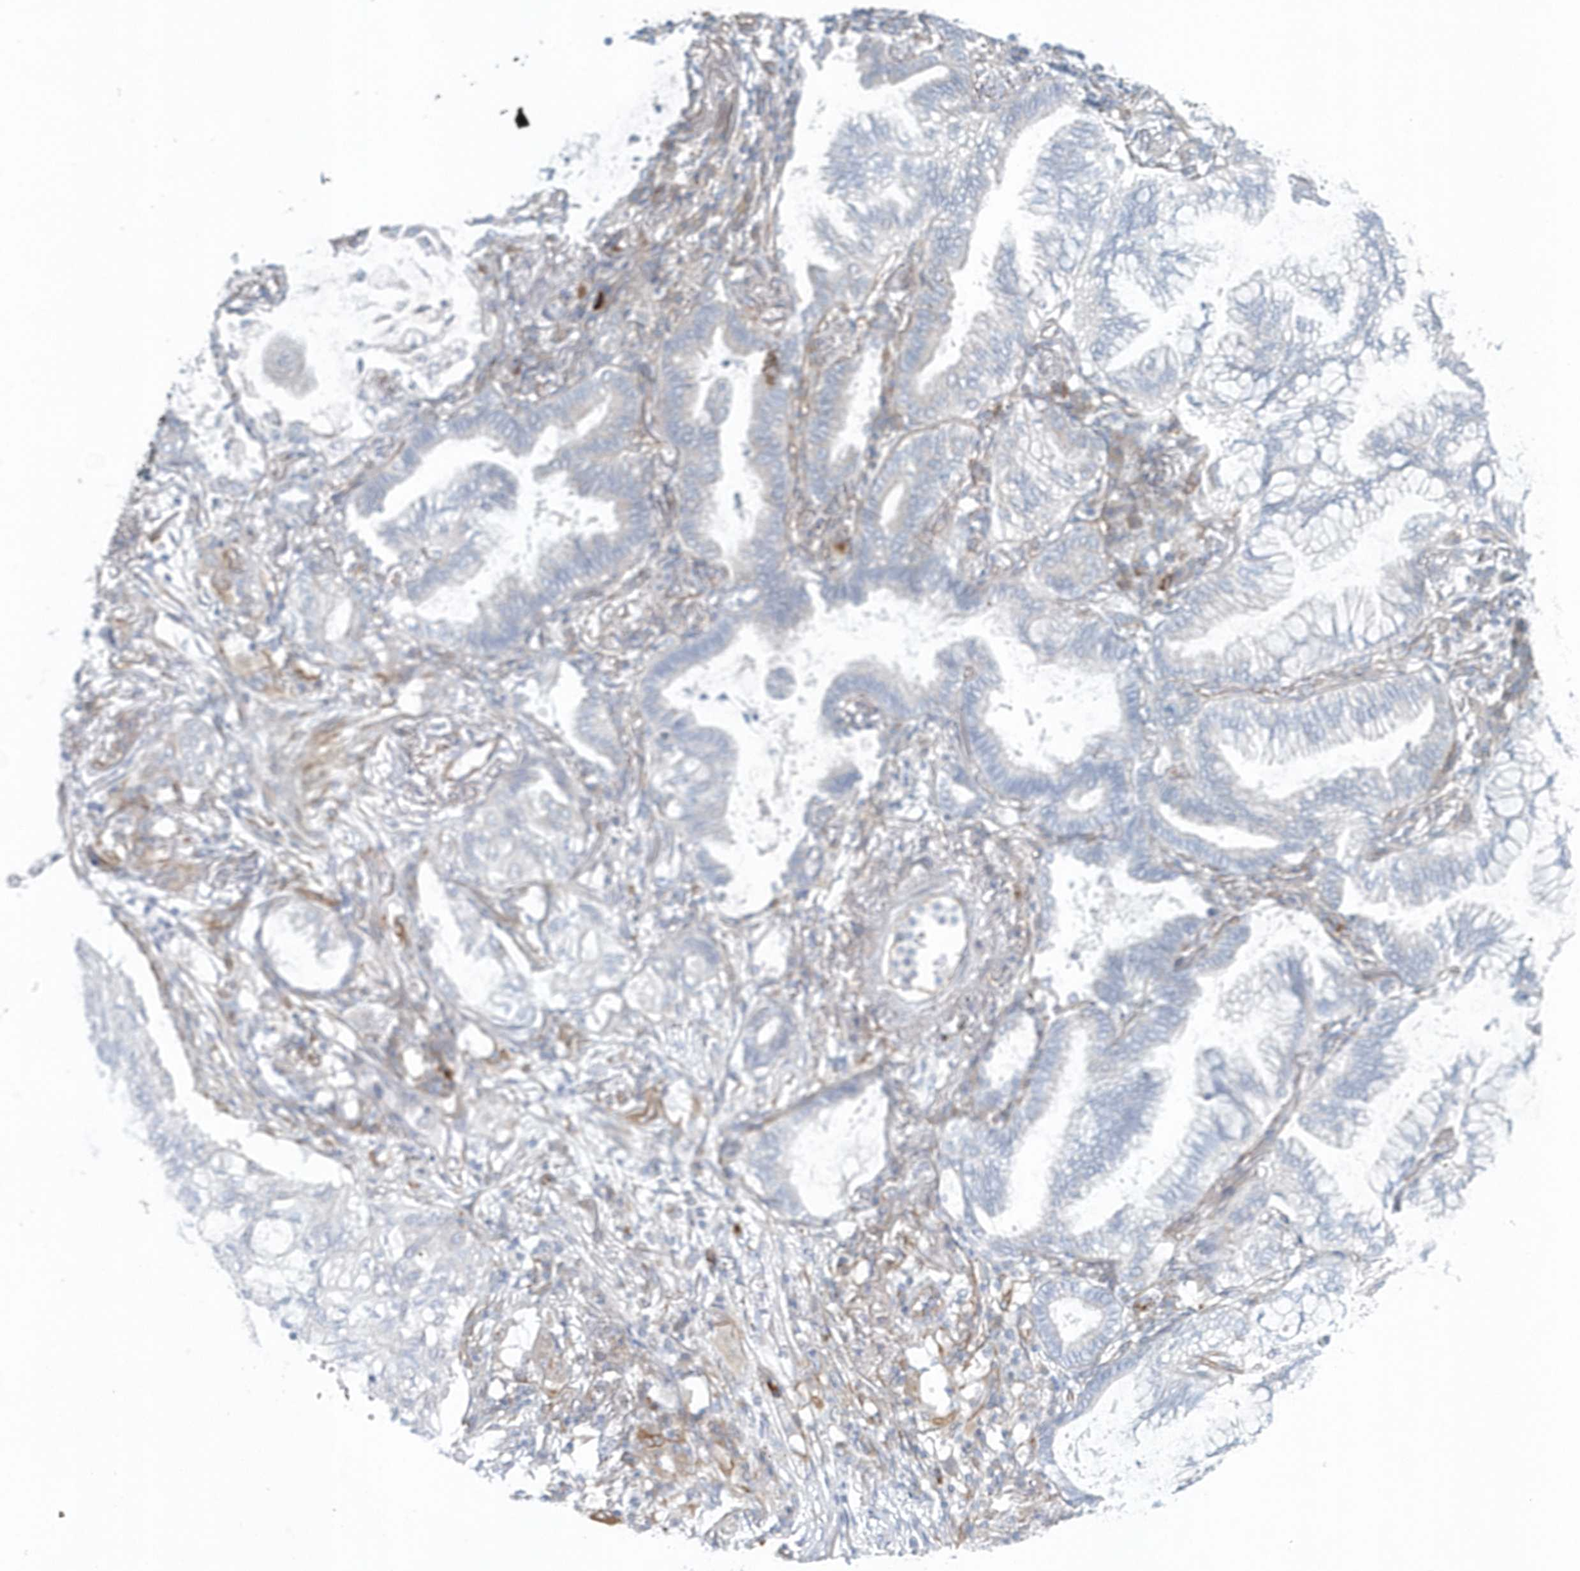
{"staining": {"intensity": "negative", "quantity": "none", "location": "none"}, "tissue": "lung cancer", "cell_type": "Tumor cells", "image_type": "cancer", "snomed": [{"axis": "morphology", "description": "Adenocarcinoma, NOS"}, {"axis": "topography", "description": "Lung"}], "caption": "Immunohistochemical staining of human lung adenocarcinoma shows no significant expression in tumor cells. (DAB immunohistochemistry (IHC) with hematoxylin counter stain).", "gene": "GPR152", "patient": {"sex": "female", "age": 70}}